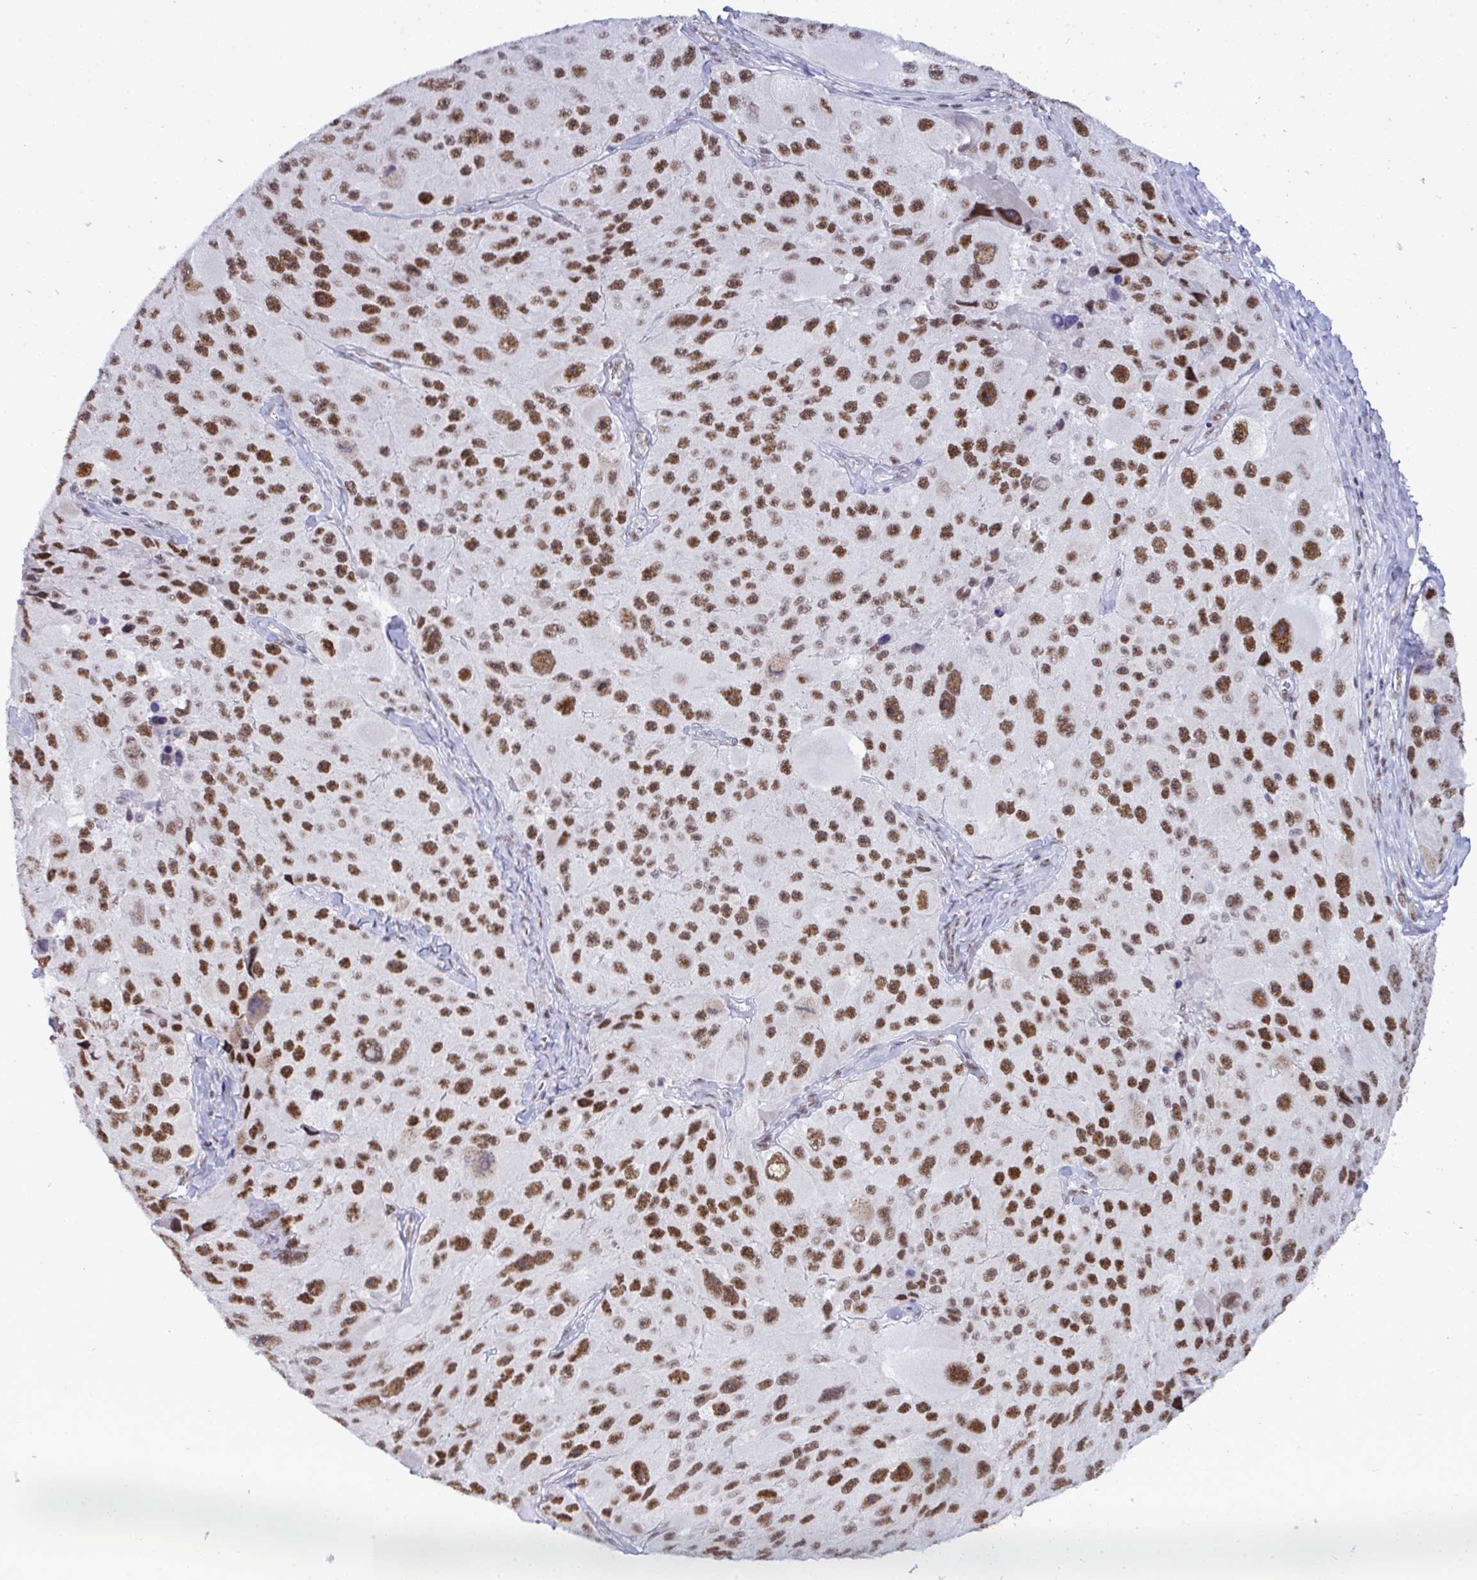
{"staining": {"intensity": "moderate", "quantity": ">75%", "location": "nuclear"}, "tissue": "melanoma", "cell_type": "Tumor cells", "image_type": "cancer", "snomed": [{"axis": "morphology", "description": "Malignant melanoma, Metastatic site"}, {"axis": "topography", "description": "Lymph node"}], "caption": "Human melanoma stained for a protein (brown) shows moderate nuclear positive positivity in about >75% of tumor cells.", "gene": "PPP1R10", "patient": {"sex": "male", "age": 62}}